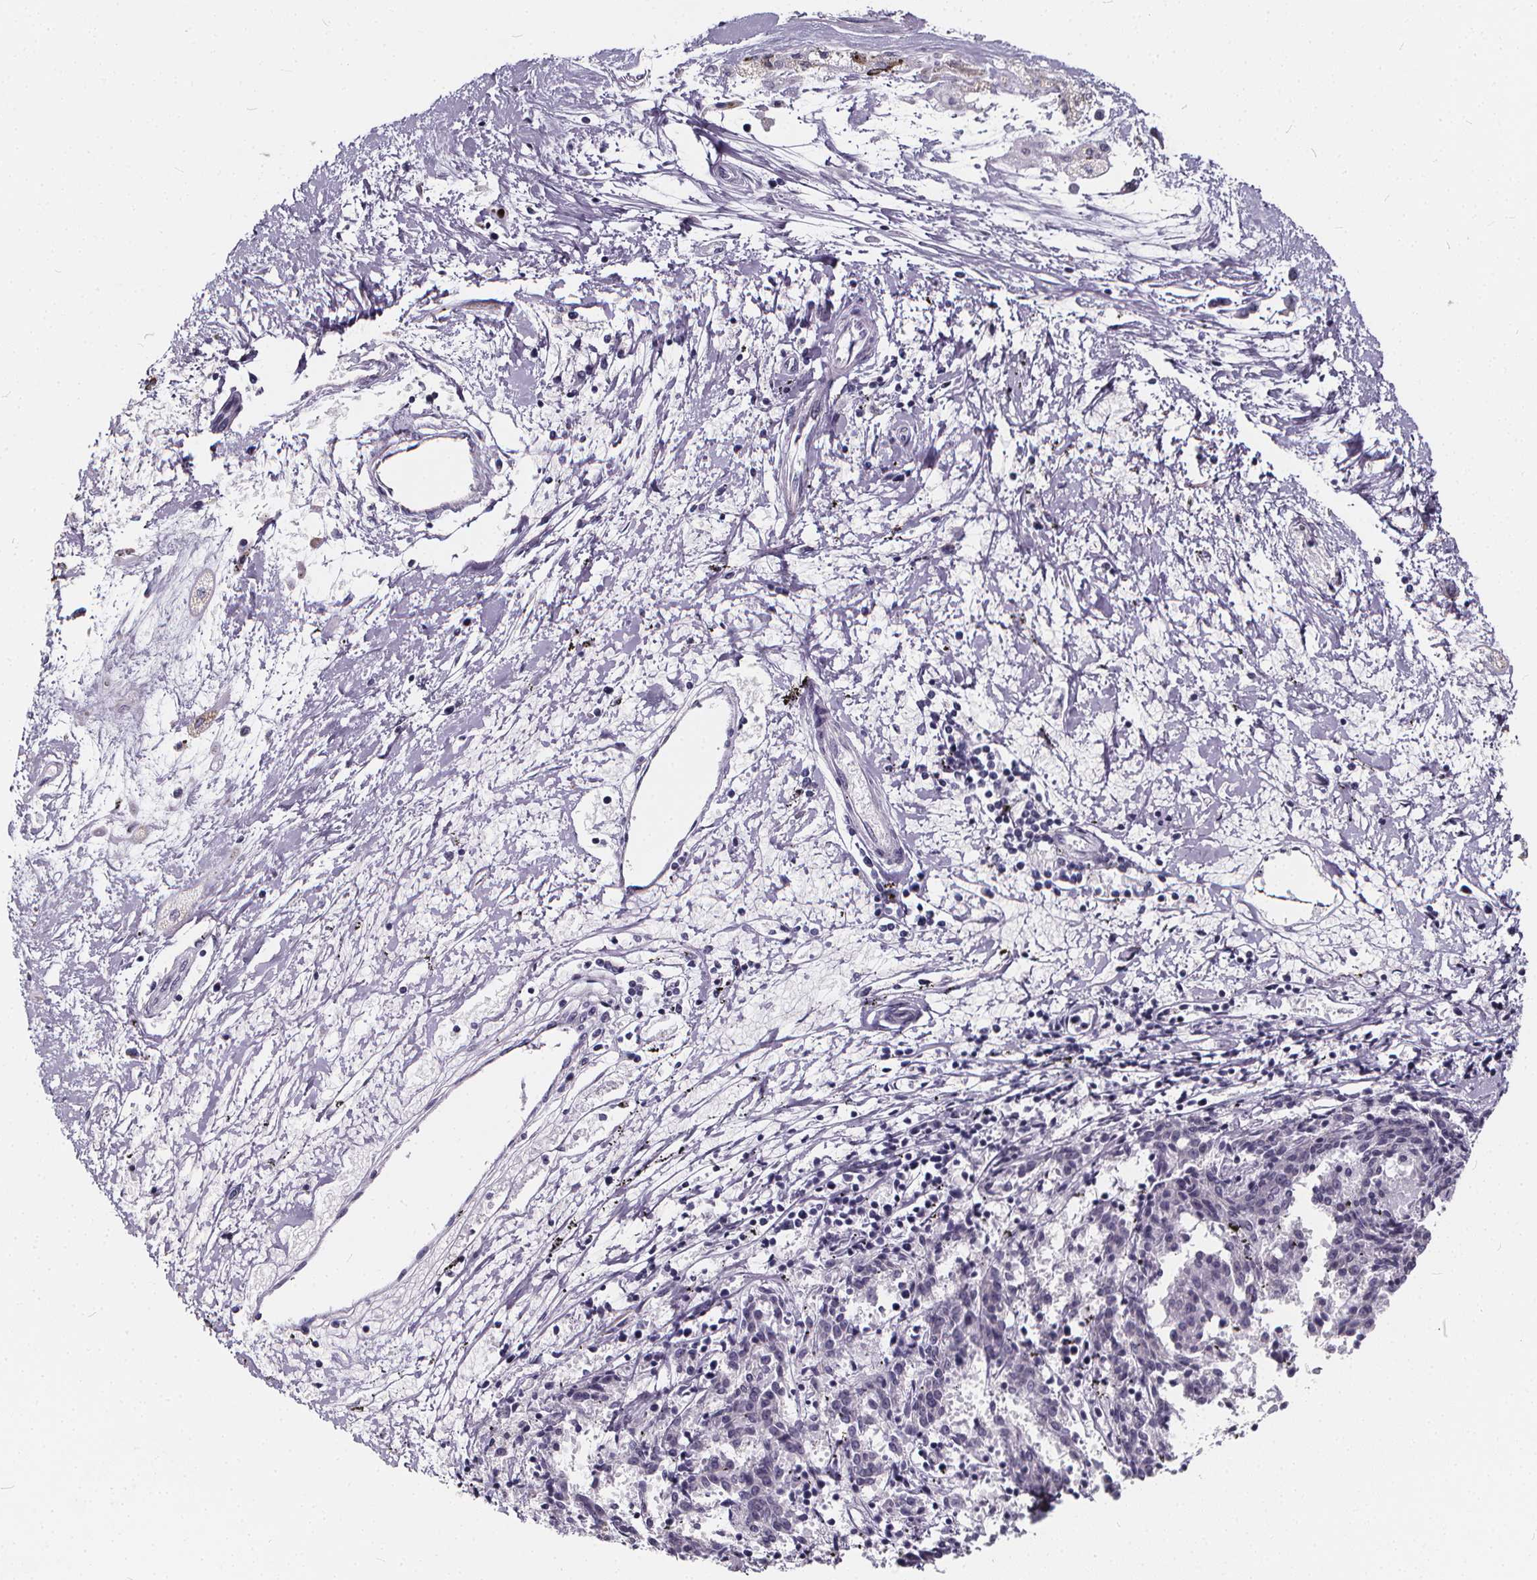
{"staining": {"intensity": "negative", "quantity": "none", "location": "none"}, "tissue": "melanoma", "cell_type": "Tumor cells", "image_type": "cancer", "snomed": [{"axis": "morphology", "description": "Malignant melanoma, NOS"}, {"axis": "topography", "description": "Skin"}], "caption": "IHC histopathology image of malignant melanoma stained for a protein (brown), which reveals no expression in tumor cells.", "gene": "SPEF2", "patient": {"sex": "female", "age": 72}}